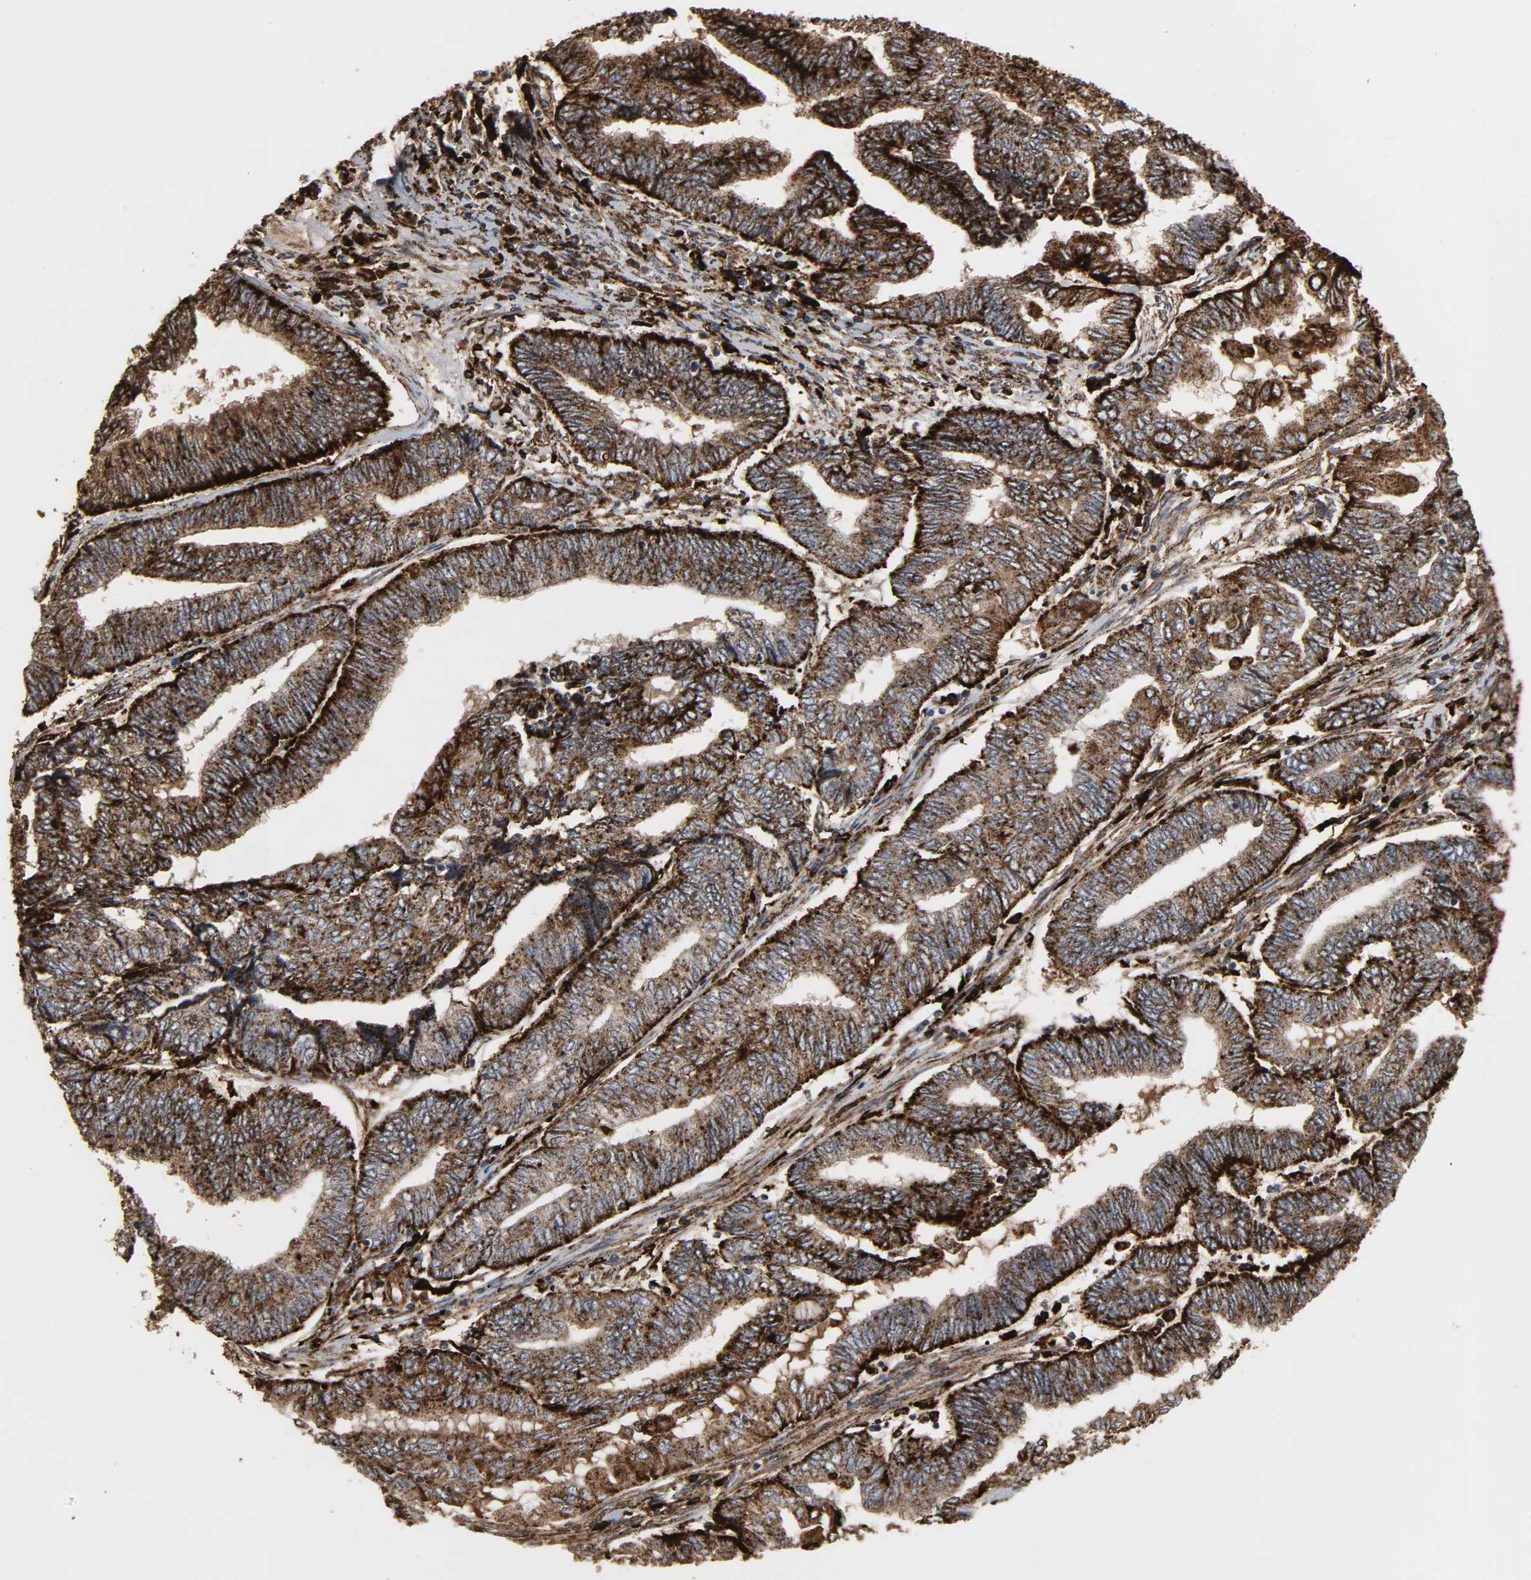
{"staining": {"intensity": "strong", "quantity": ">75%", "location": "cytoplasmic/membranous"}, "tissue": "endometrial cancer", "cell_type": "Tumor cells", "image_type": "cancer", "snomed": [{"axis": "morphology", "description": "Adenocarcinoma, NOS"}, {"axis": "topography", "description": "Uterus"}, {"axis": "topography", "description": "Endometrium"}], "caption": "Endometrial cancer (adenocarcinoma) stained with a brown dye shows strong cytoplasmic/membranous positive positivity in about >75% of tumor cells.", "gene": "PSAP", "patient": {"sex": "female", "age": 70}}